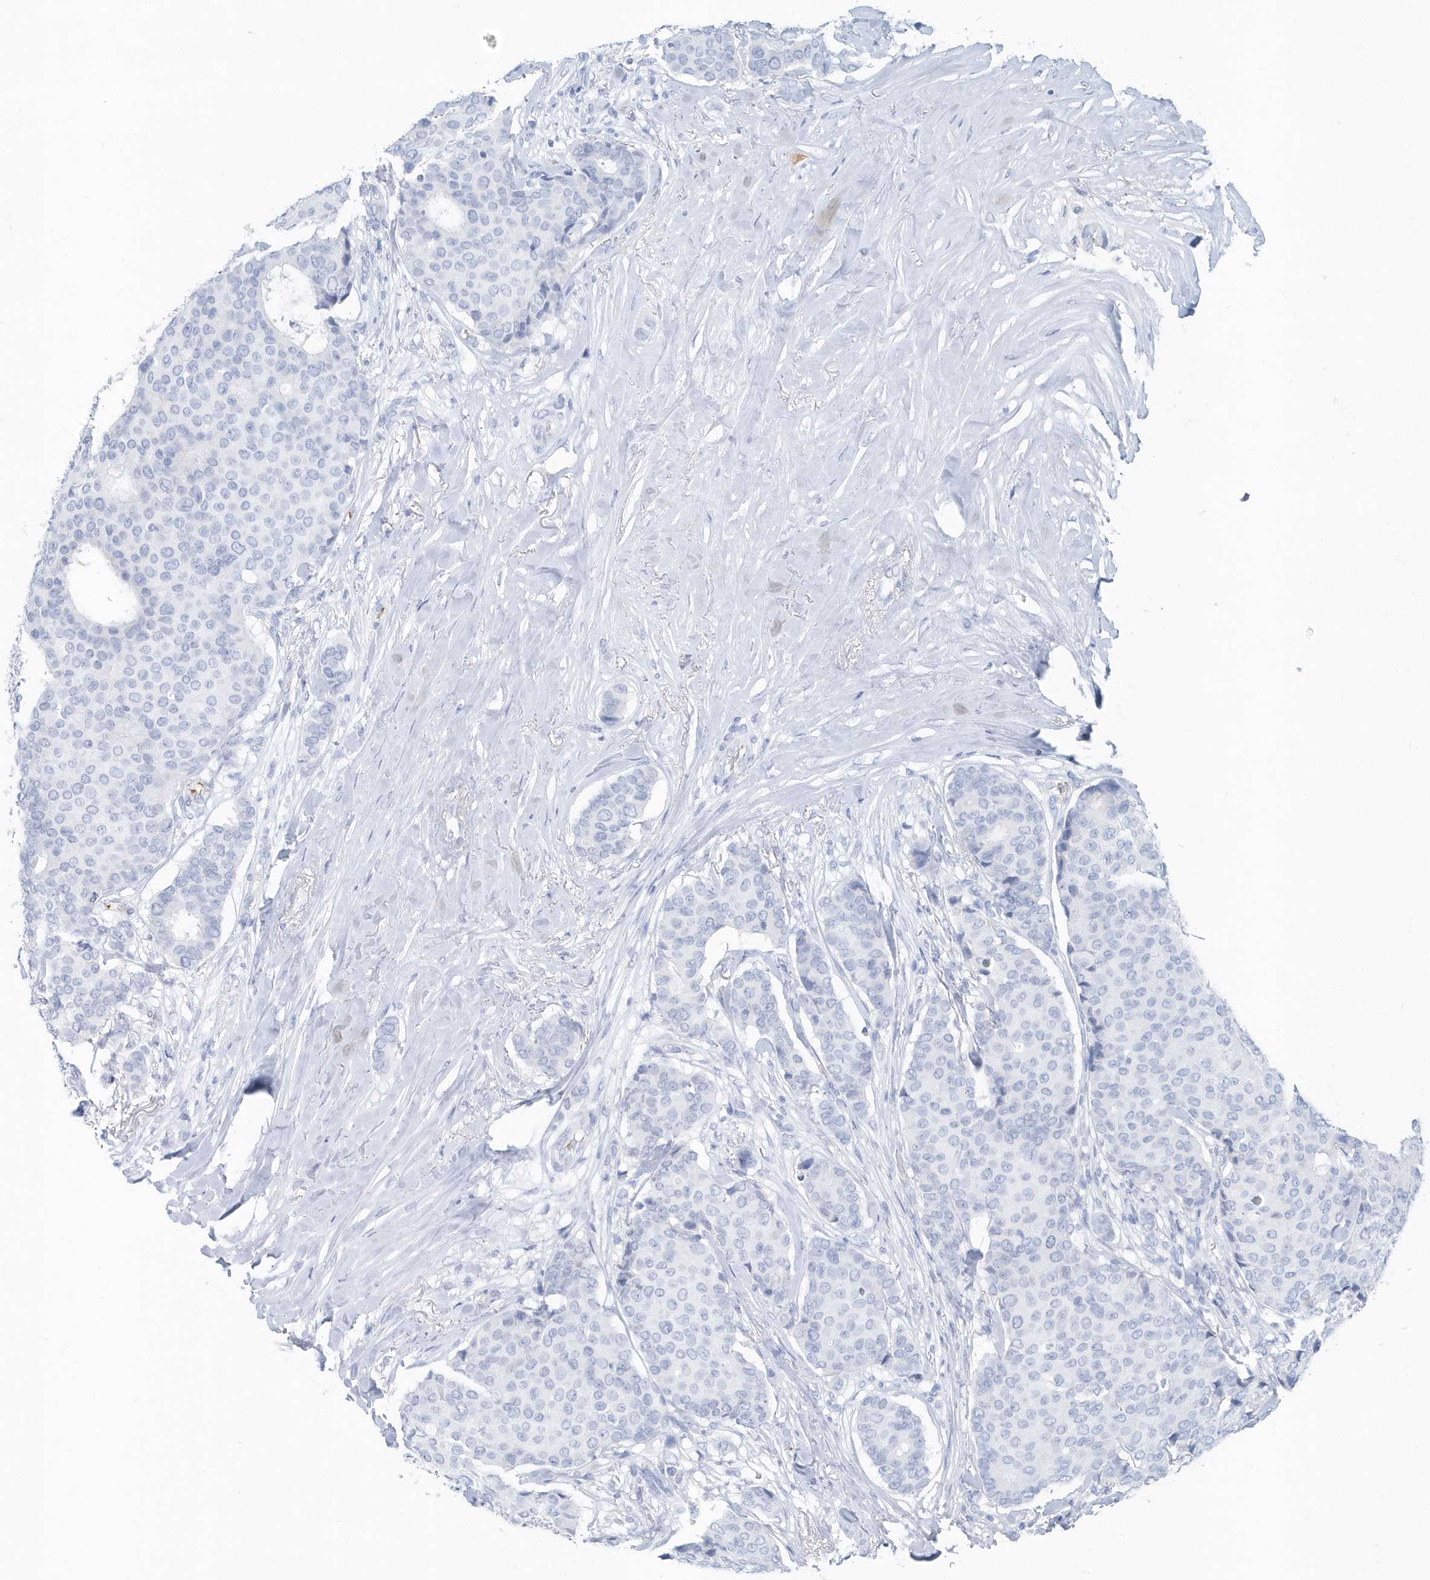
{"staining": {"intensity": "negative", "quantity": "none", "location": "none"}, "tissue": "breast cancer", "cell_type": "Tumor cells", "image_type": "cancer", "snomed": [{"axis": "morphology", "description": "Duct carcinoma"}, {"axis": "topography", "description": "Breast"}], "caption": "Immunohistochemistry (IHC) histopathology image of human breast invasive ductal carcinoma stained for a protein (brown), which reveals no positivity in tumor cells. (Stains: DAB (3,3'-diaminobenzidine) immunohistochemistry with hematoxylin counter stain, Microscopy: brightfield microscopy at high magnification).", "gene": "JCHAIN", "patient": {"sex": "female", "age": 75}}